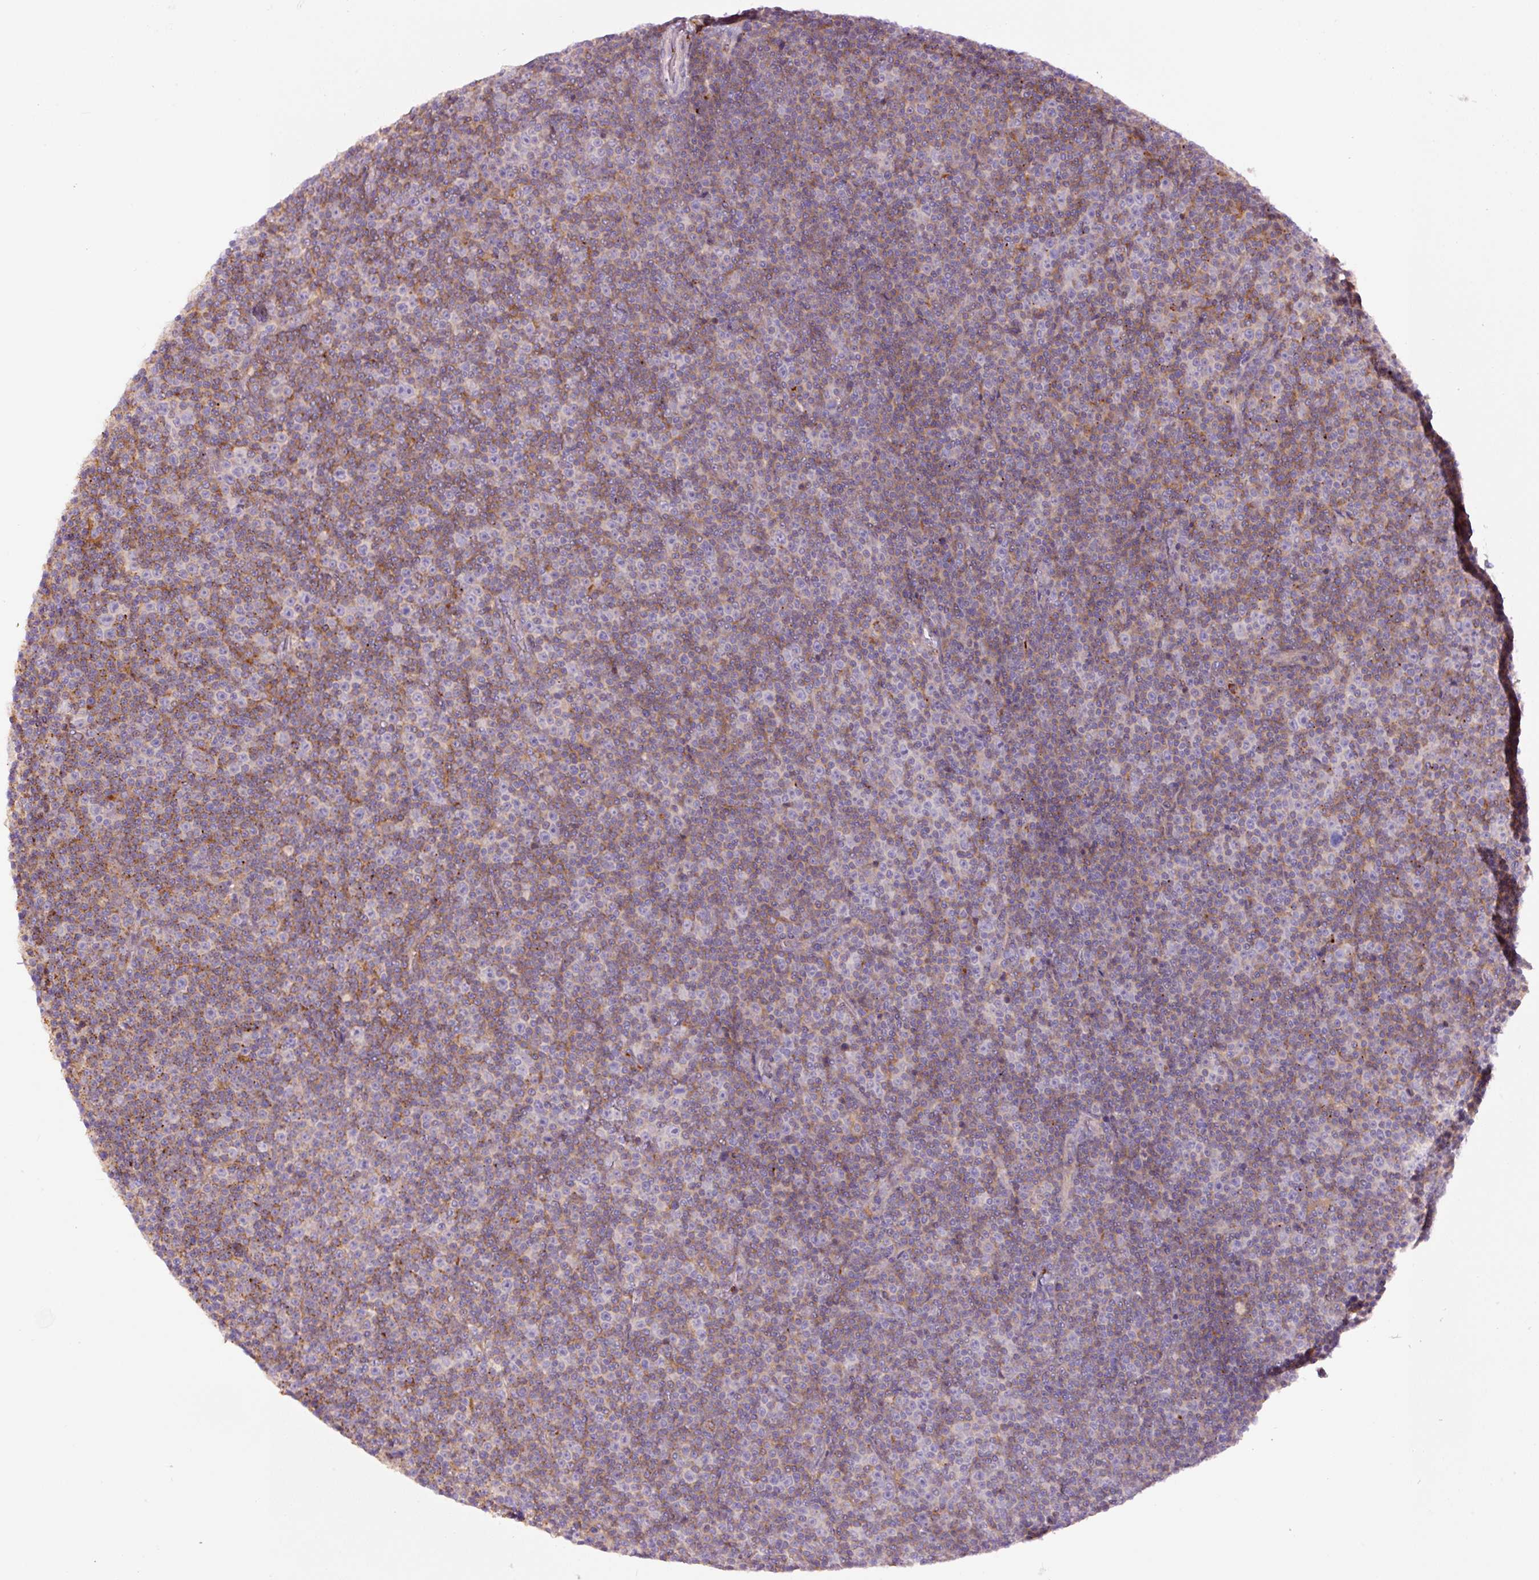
{"staining": {"intensity": "moderate", "quantity": "25%-75%", "location": "cytoplasmic/membranous"}, "tissue": "lymphoma", "cell_type": "Tumor cells", "image_type": "cancer", "snomed": [{"axis": "morphology", "description": "Malignant lymphoma, non-Hodgkin's type, Low grade"}, {"axis": "topography", "description": "Lymph node"}], "caption": "A high-resolution image shows IHC staining of low-grade malignant lymphoma, non-Hodgkin's type, which demonstrates moderate cytoplasmic/membranous expression in approximately 25%-75% of tumor cells.", "gene": "SH2D6", "patient": {"sex": "female", "age": 67}}